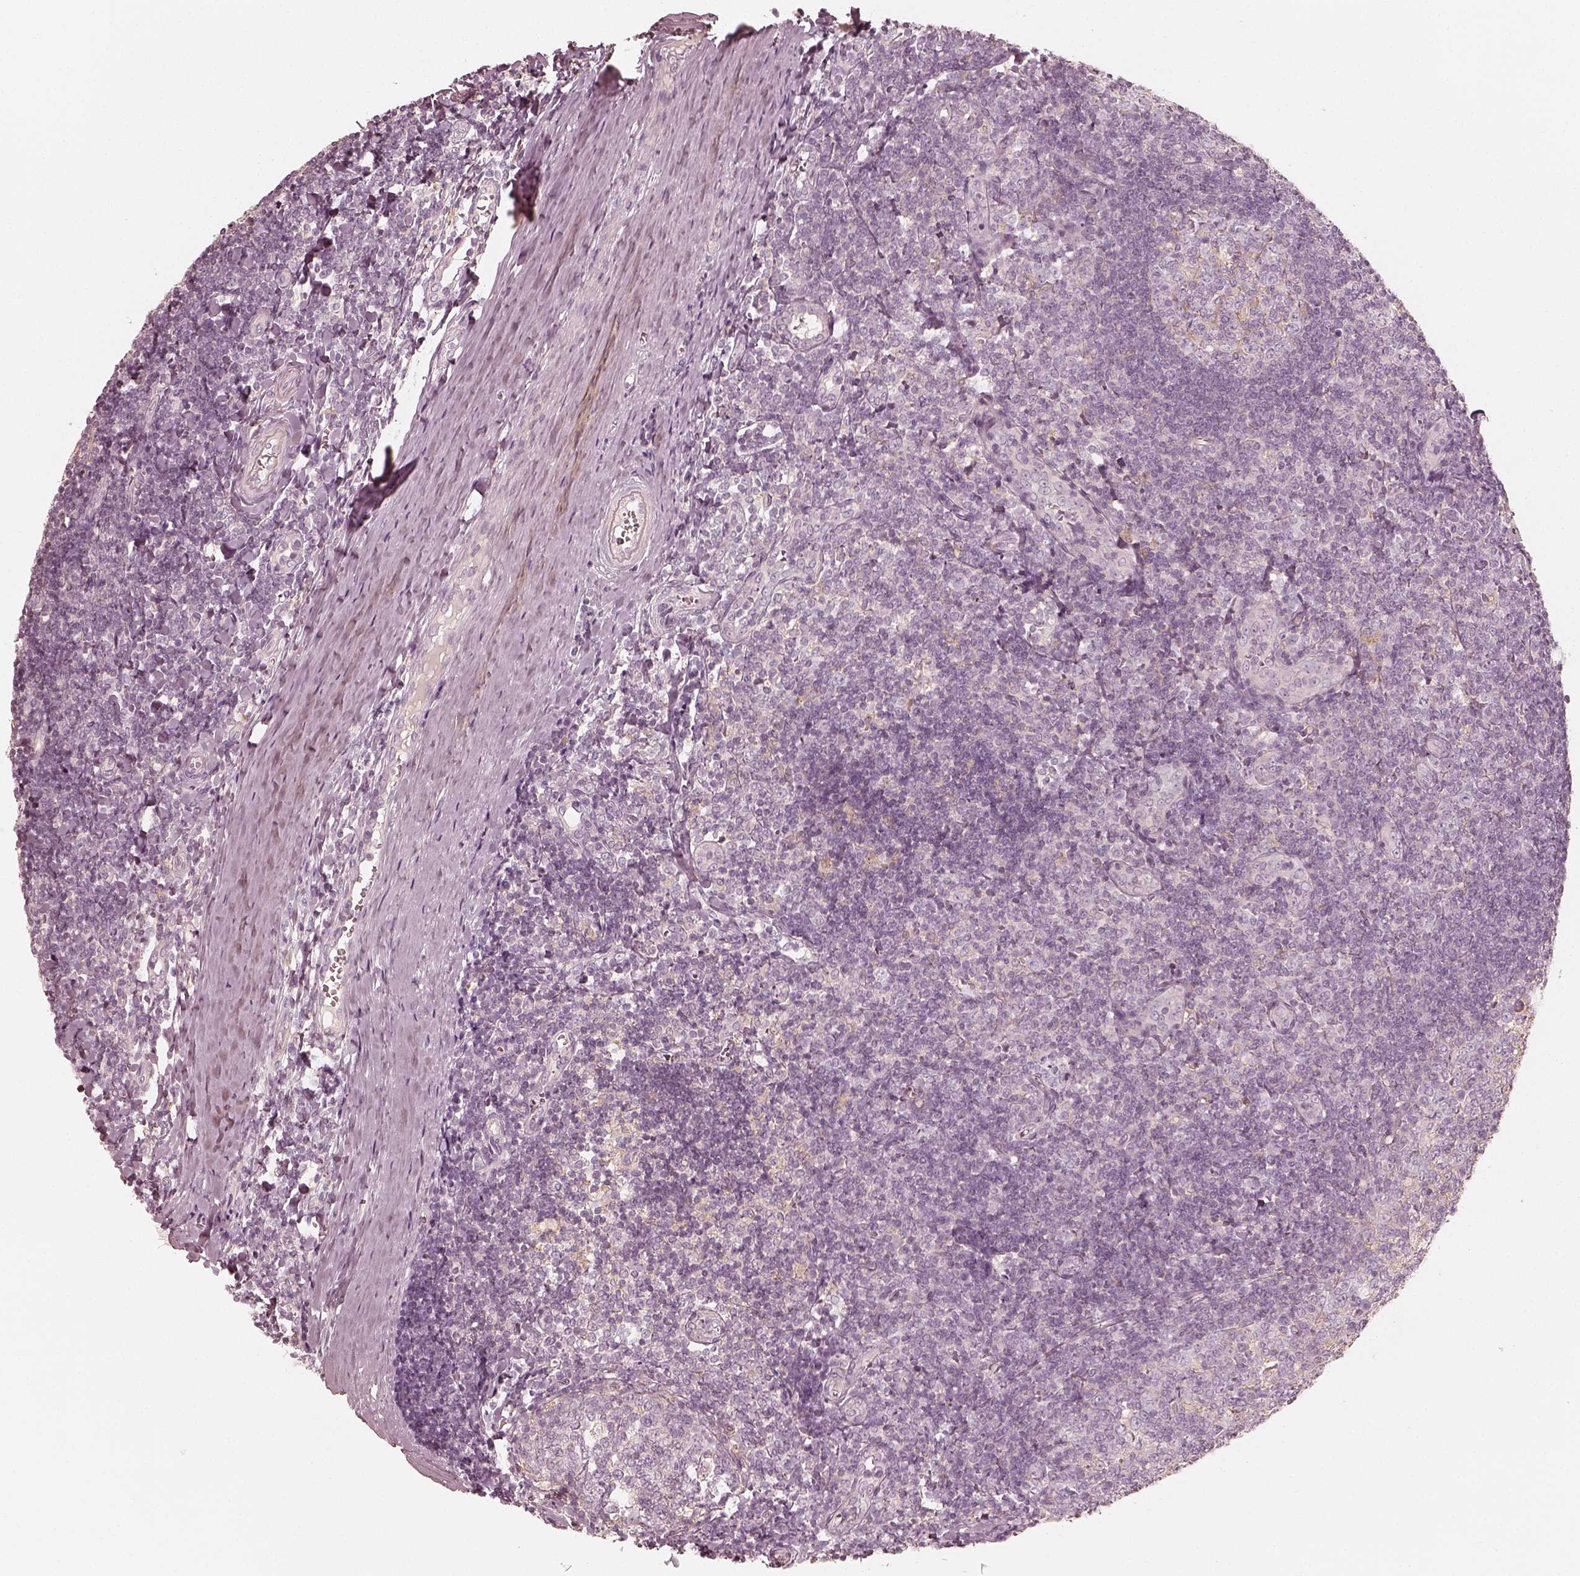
{"staining": {"intensity": "weak", "quantity": "<25%", "location": "cytoplasmic/membranous"}, "tissue": "tonsil", "cell_type": "Germinal center cells", "image_type": "normal", "snomed": [{"axis": "morphology", "description": "Normal tissue, NOS"}, {"axis": "topography", "description": "Tonsil"}], "caption": "This is a photomicrograph of IHC staining of benign tonsil, which shows no staining in germinal center cells. The staining is performed using DAB (3,3'-diaminobenzidine) brown chromogen with nuclei counter-stained in using hematoxylin.", "gene": "FMNL2", "patient": {"sex": "female", "age": 12}}